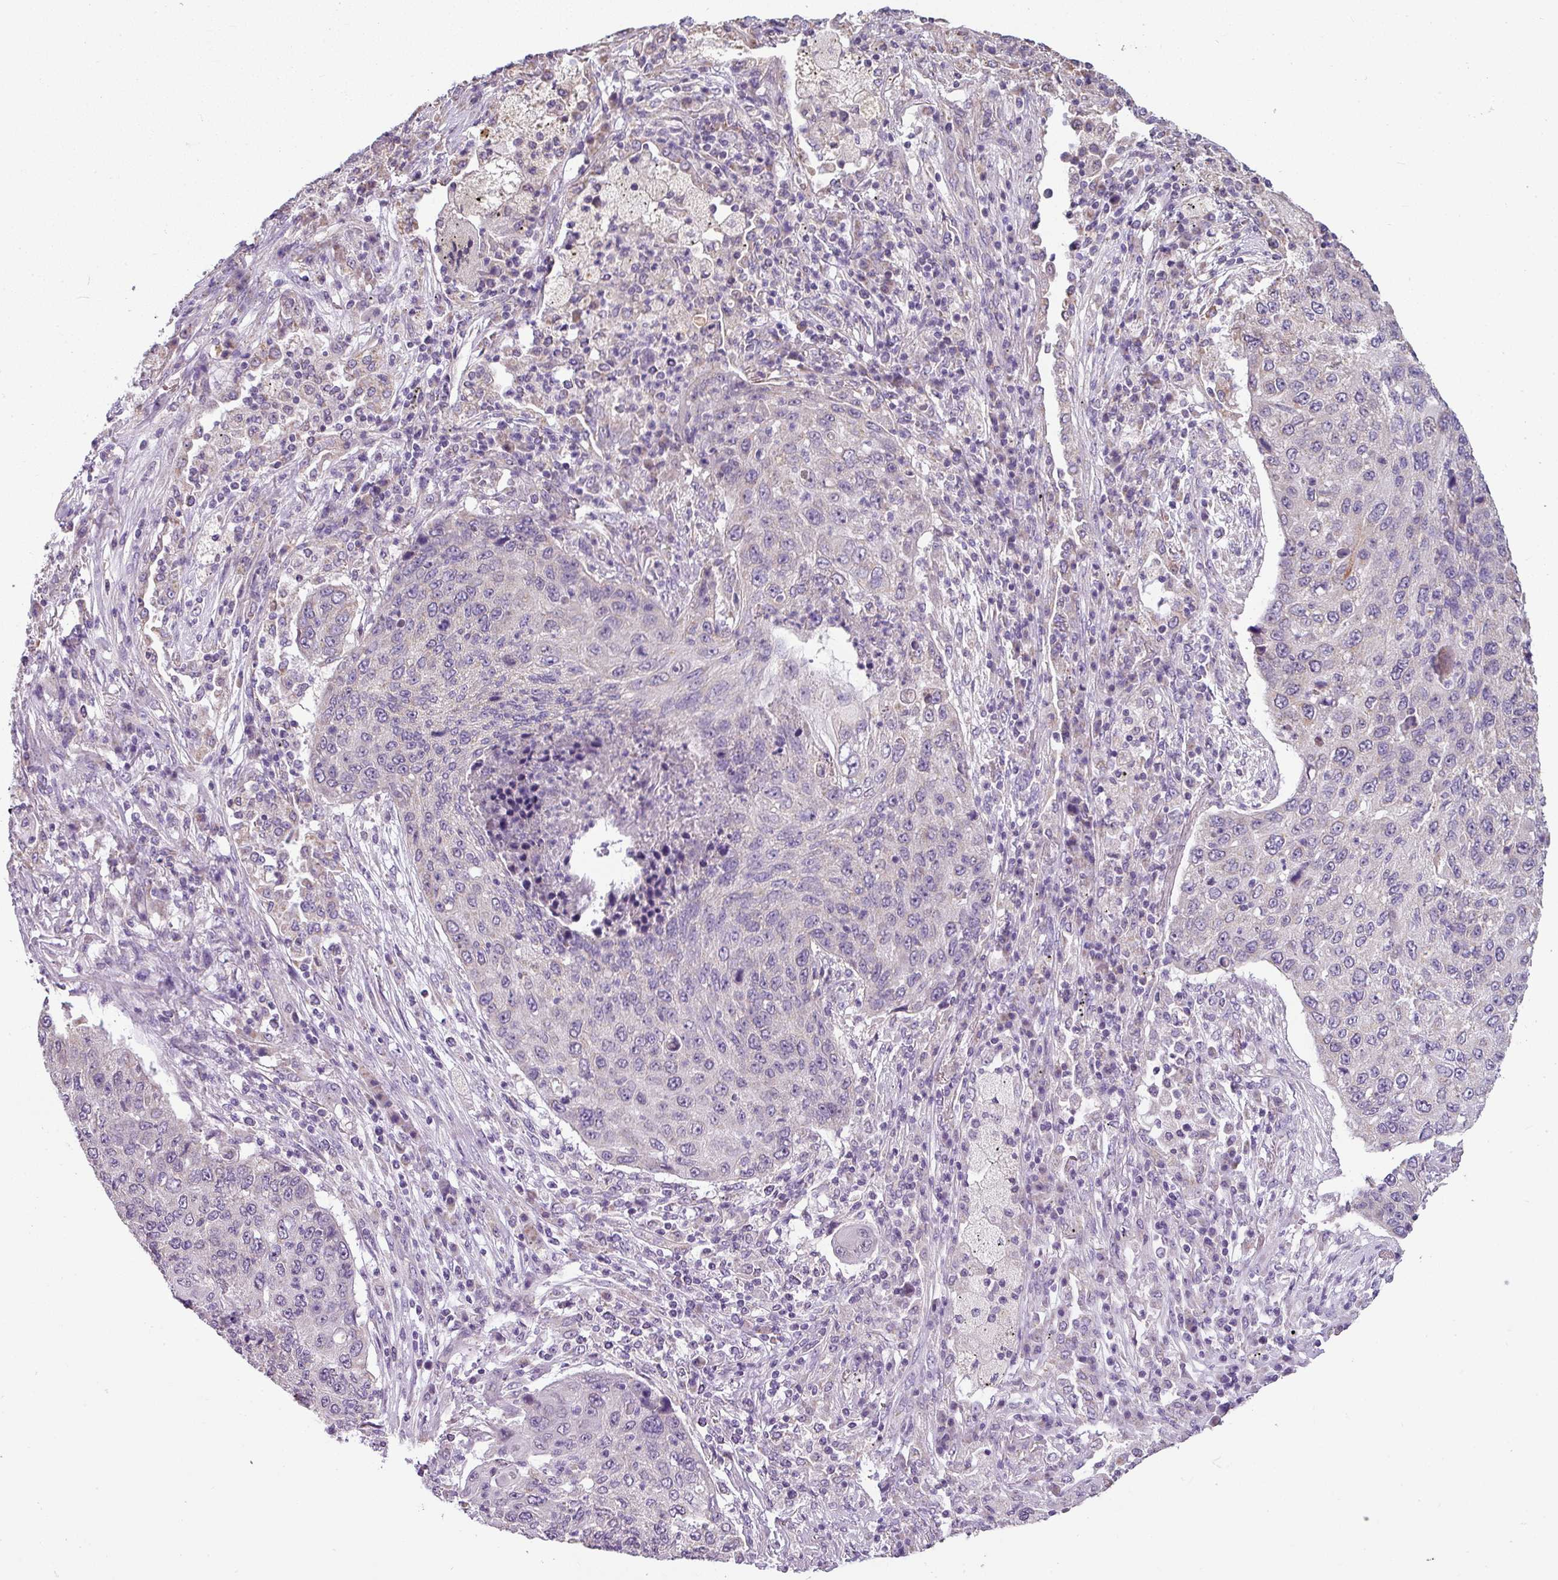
{"staining": {"intensity": "negative", "quantity": "none", "location": "none"}, "tissue": "lung cancer", "cell_type": "Tumor cells", "image_type": "cancer", "snomed": [{"axis": "morphology", "description": "Squamous cell carcinoma, NOS"}, {"axis": "topography", "description": "Lung"}], "caption": "A micrograph of human lung squamous cell carcinoma is negative for staining in tumor cells.", "gene": "PALS2", "patient": {"sex": "female", "age": 63}}